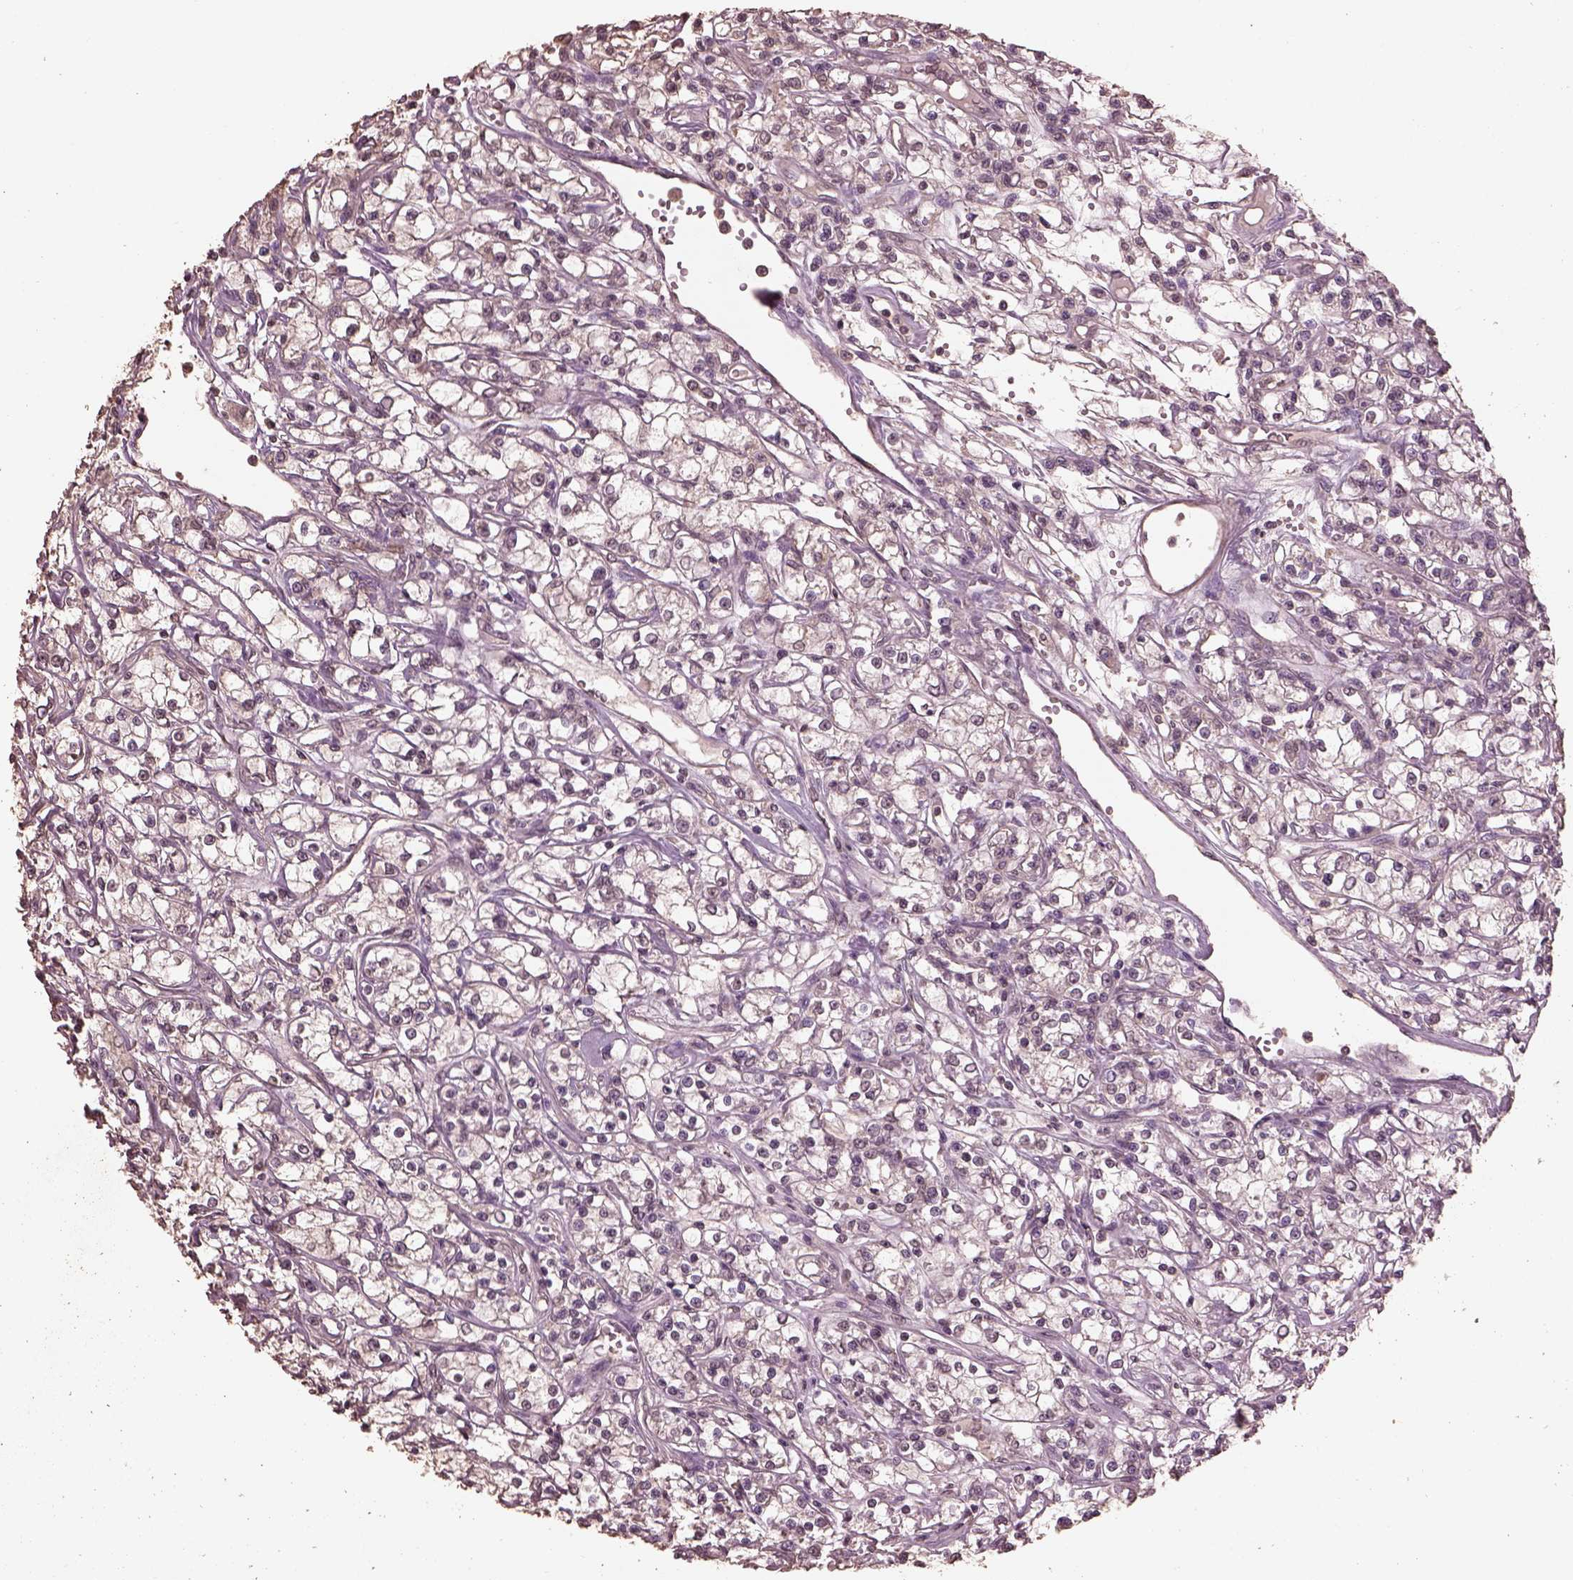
{"staining": {"intensity": "negative", "quantity": "none", "location": "none"}, "tissue": "renal cancer", "cell_type": "Tumor cells", "image_type": "cancer", "snomed": [{"axis": "morphology", "description": "Adenocarcinoma, NOS"}, {"axis": "topography", "description": "Kidney"}], "caption": "Human renal cancer (adenocarcinoma) stained for a protein using immunohistochemistry (IHC) exhibits no positivity in tumor cells.", "gene": "CPT1C", "patient": {"sex": "female", "age": 59}}